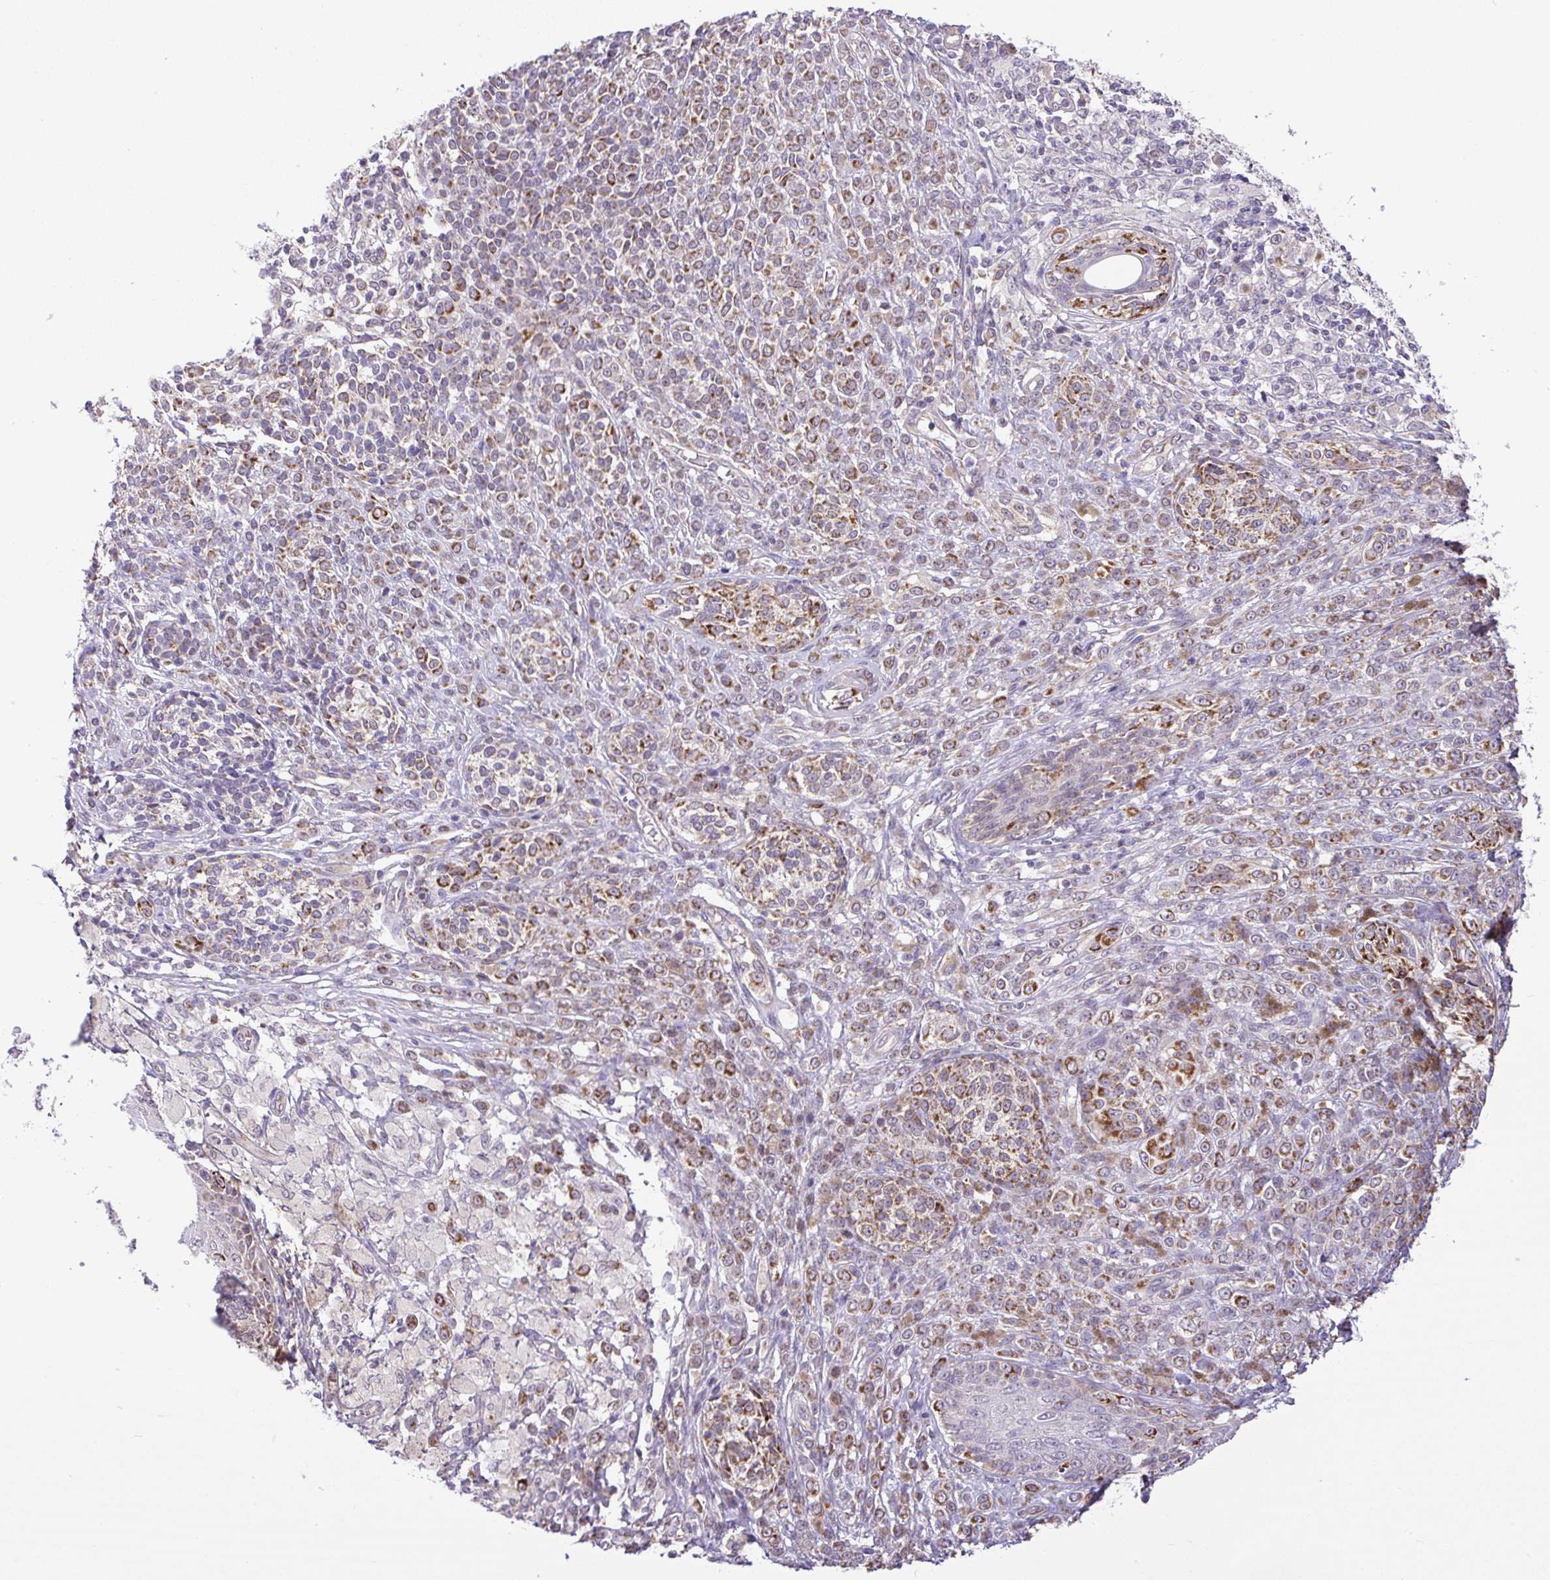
{"staining": {"intensity": "strong", "quantity": "25%-75%", "location": "cytoplasmic/membranous"}, "tissue": "melanoma", "cell_type": "Tumor cells", "image_type": "cancer", "snomed": [{"axis": "morphology", "description": "Malignant melanoma, NOS"}, {"axis": "topography", "description": "Skin"}], "caption": "Malignant melanoma stained with immunohistochemistry displays strong cytoplasmic/membranous positivity in about 25%-75% of tumor cells. (Stains: DAB (3,3'-diaminobenzidine) in brown, nuclei in blue, Microscopy: brightfield microscopy at high magnification).", "gene": "PYCR2", "patient": {"sex": "male", "age": 42}}